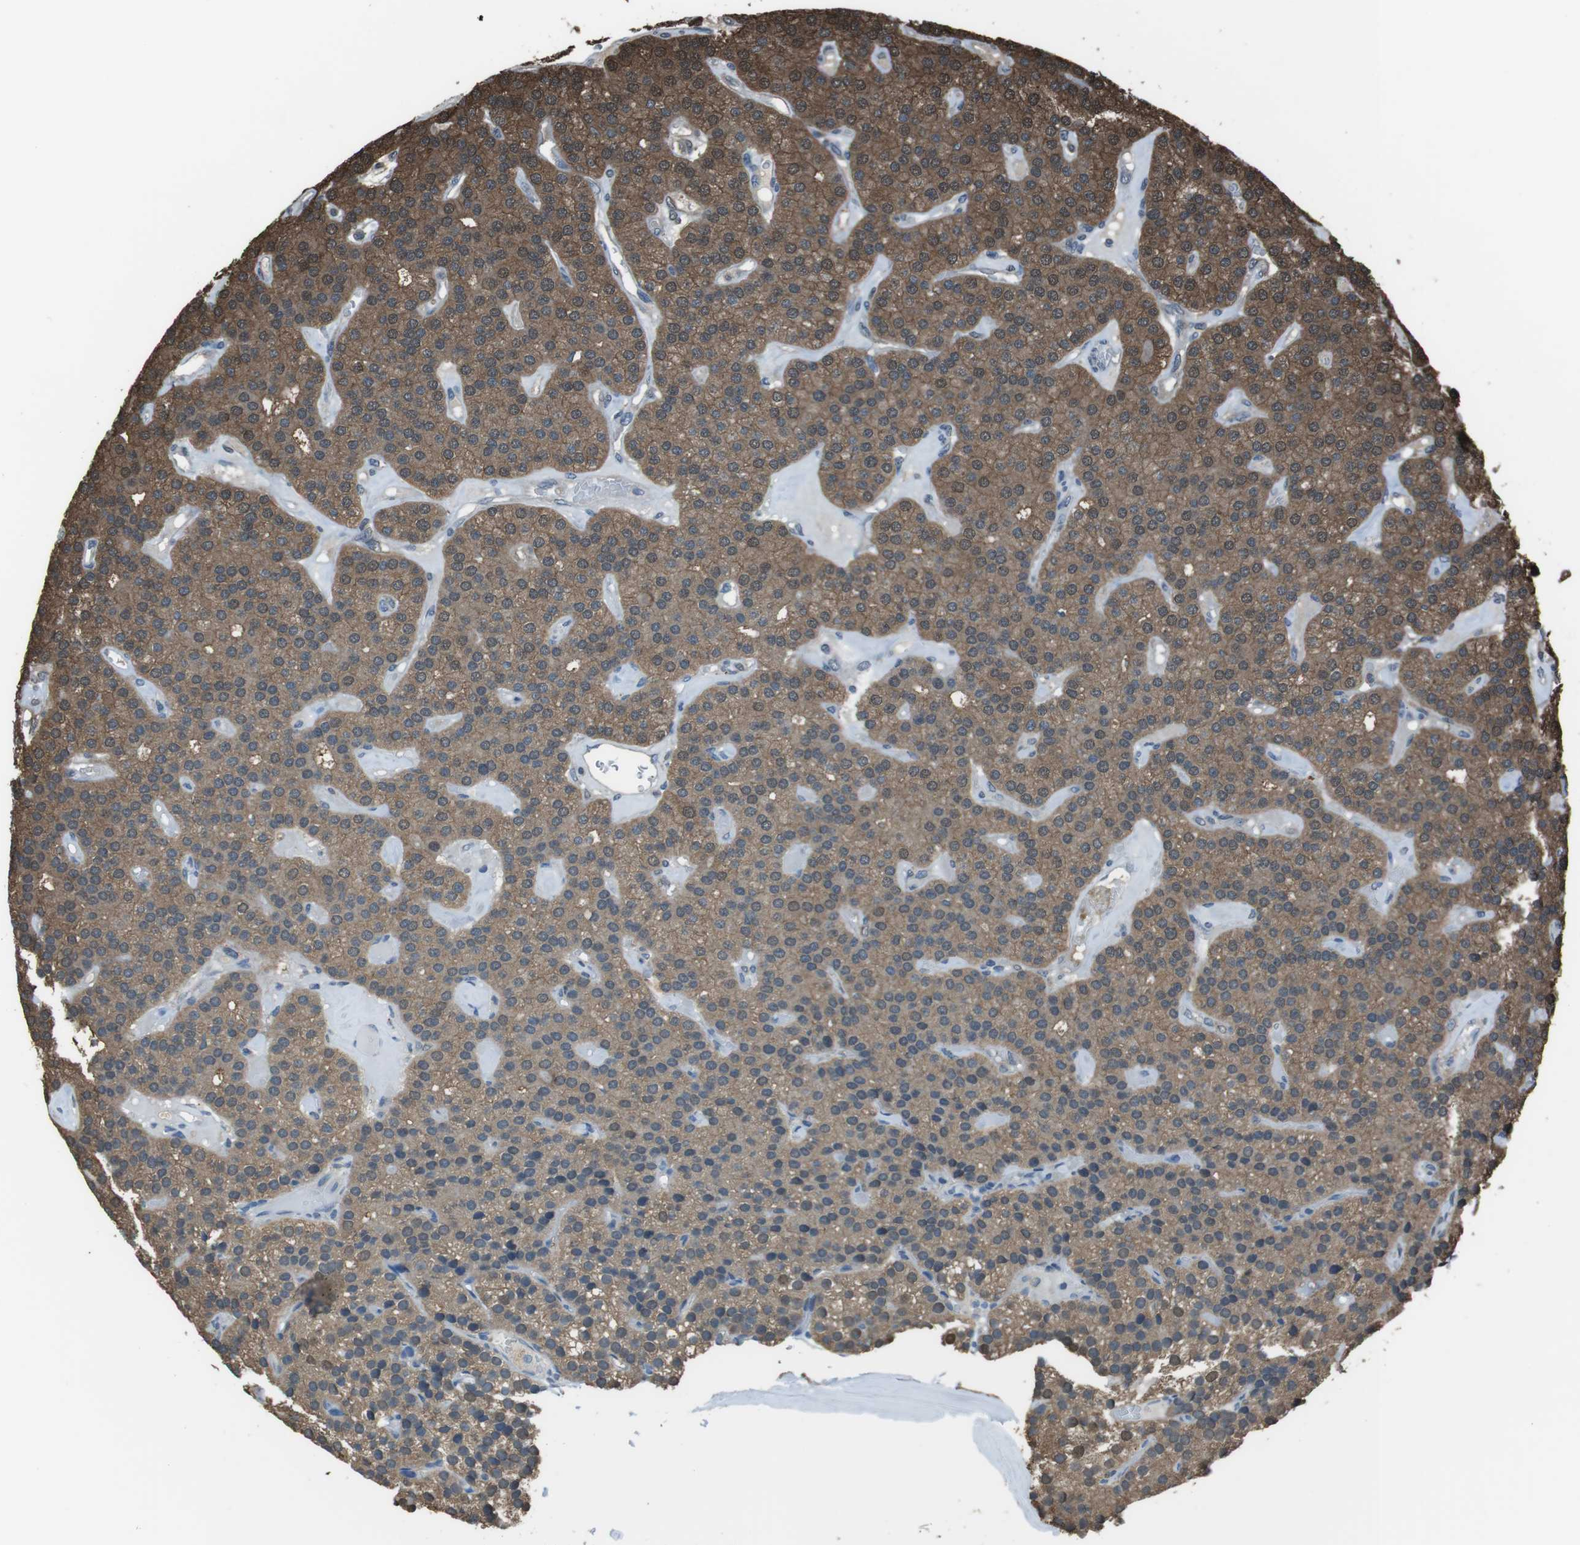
{"staining": {"intensity": "moderate", "quantity": ">75%", "location": "cytoplasmic/membranous"}, "tissue": "parathyroid gland", "cell_type": "Glandular cells", "image_type": "normal", "snomed": [{"axis": "morphology", "description": "Normal tissue, NOS"}, {"axis": "morphology", "description": "Adenoma, NOS"}, {"axis": "topography", "description": "Parathyroid gland"}], "caption": "This is an image of immunohistochemistry staining of normal parathyroid gland, which shows moderate positivity in the cytoplasmic/membranous of glandular cells.", "gene": "TWSG1", "patient": {"sex": "female", "age": 86}}